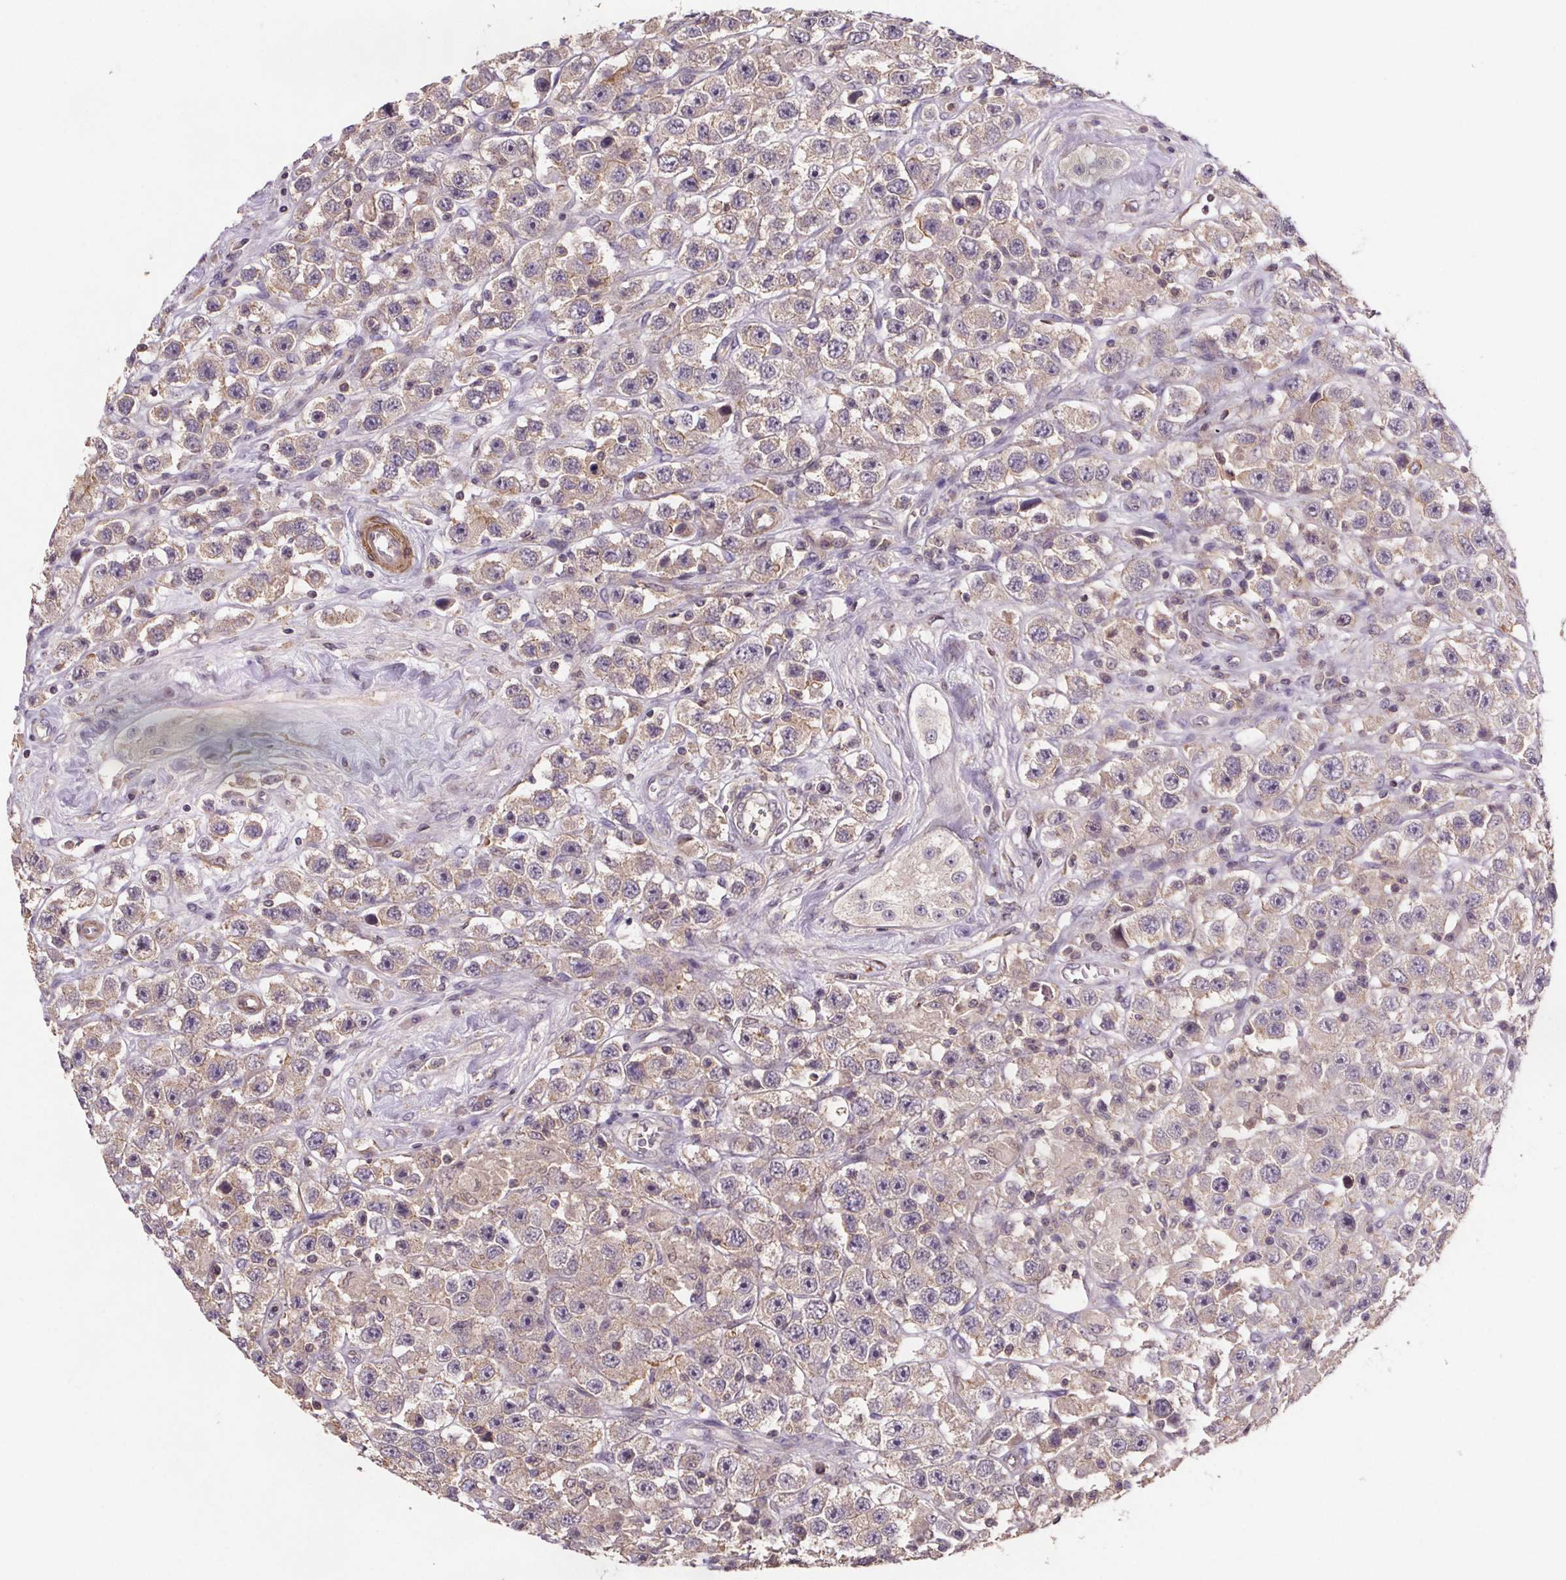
{"staining": {"intensity": "negative", "quantity": "none", "location": "none"}, "tissue": "testis cancer", "cell_type": "Tumor cells", "image_type": "cancer", "snomed": [{"axis": "morphology", "description": "Seminoma, NOS"}, {"axis": "topography", "description": "Testis"}], "caption": "This is an IHC image of testis cancer. There is no expression in tumor cells.", "gene": "CLN3", "patient": {"sex": "male", "age": 45}}